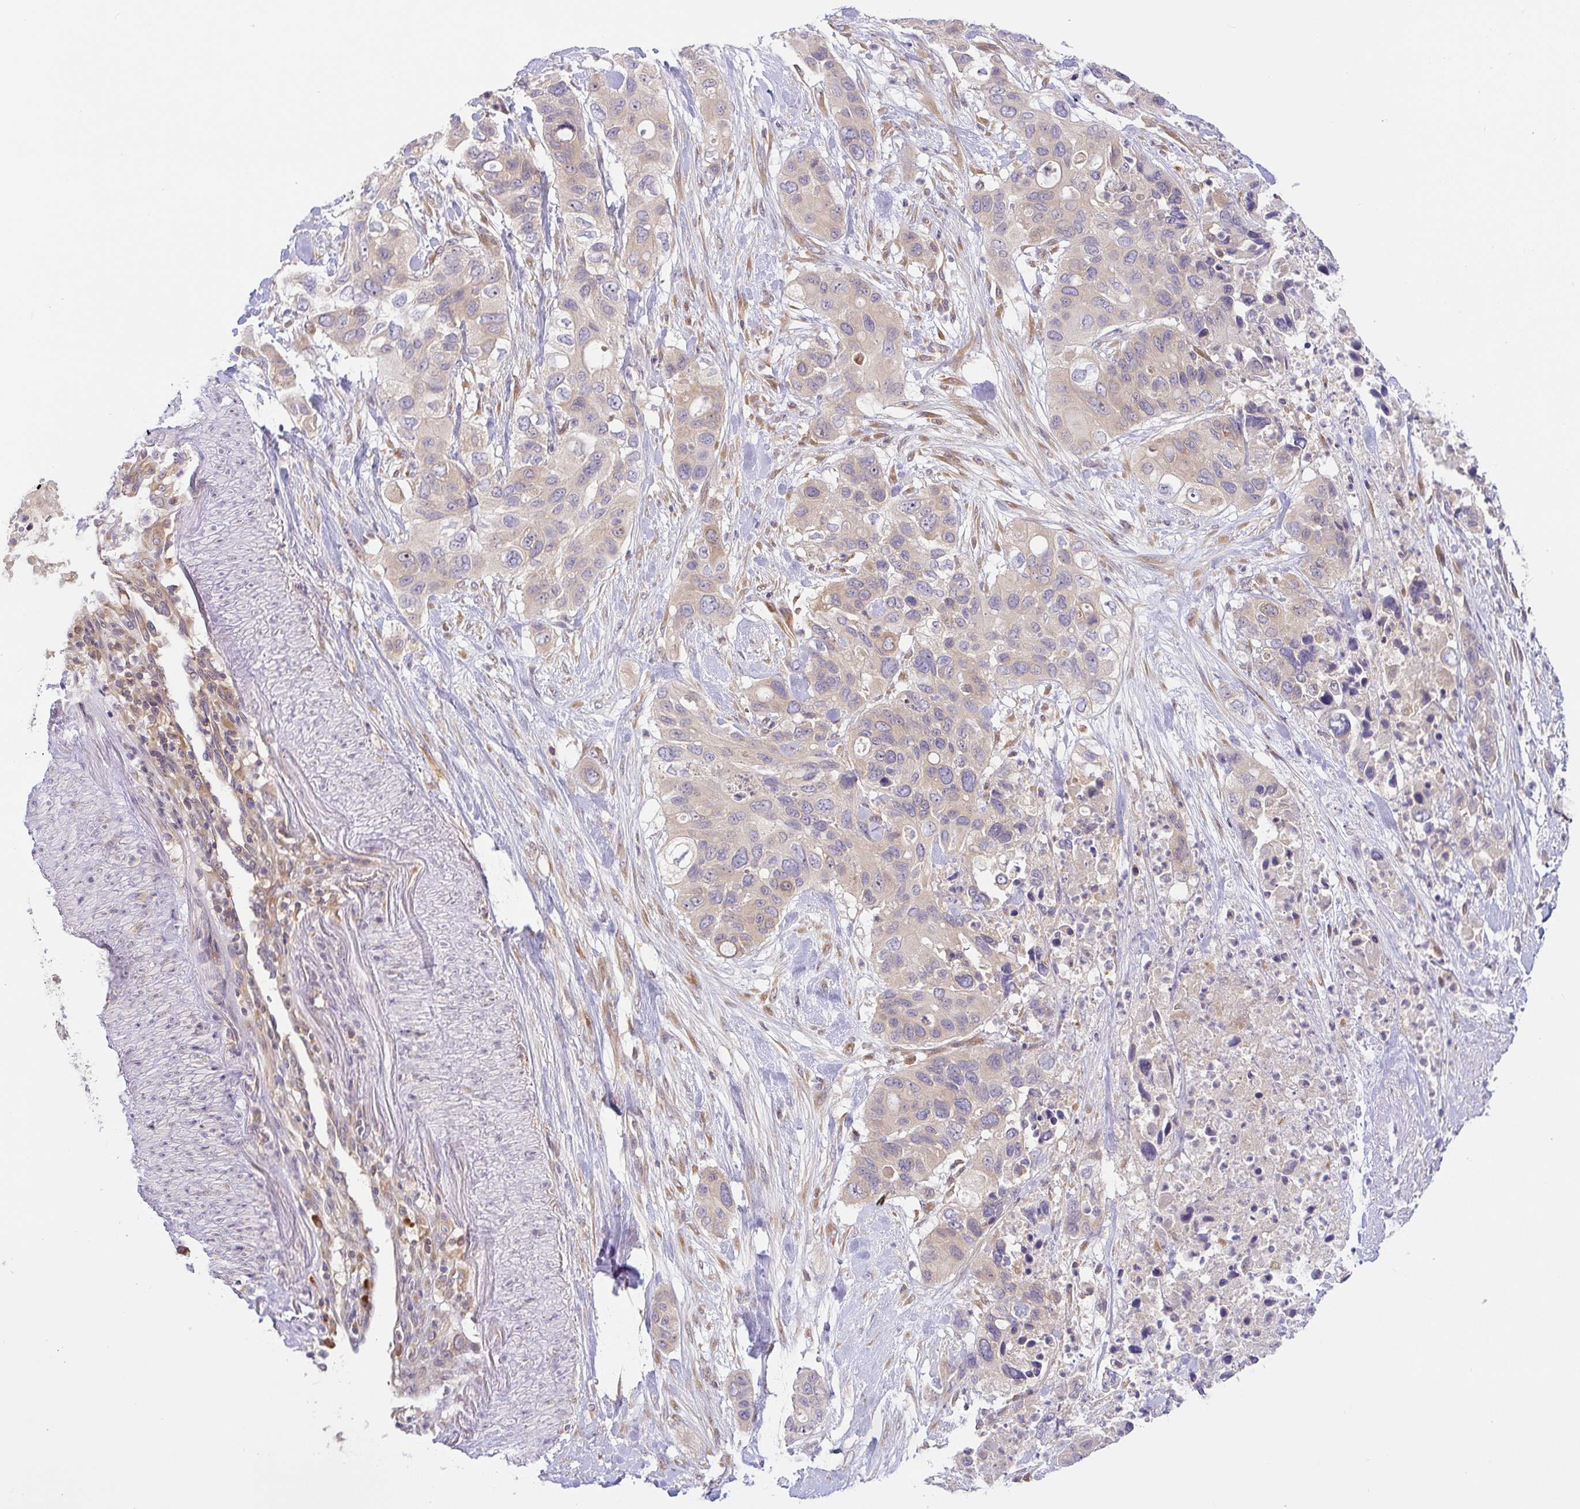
{"staining": {"intensity": "moderate", "quantity": "25%-75%", "location": "cytoplasmic/membranous"}, "tissue": "pancreatic cancer", "cell_type": "Tumor cells", "image_type": "cancer", "snomed": [{"axis": "morphology", "description": "Adenocarcinoma, NOS"}, {"axis": "topography", "description": "Pancreas"}], "caption": "Immunohistochemistry (IHC) image of pancreatic cancer (adenocarcinoma) stained for a protein (brown), which reveals medium levels of moderate cytoplasmic/membranous expression in approximately 25%-75% of tumor cells.", "gene": "DERL2", "patient": {"sex": "female", "age": 71}}